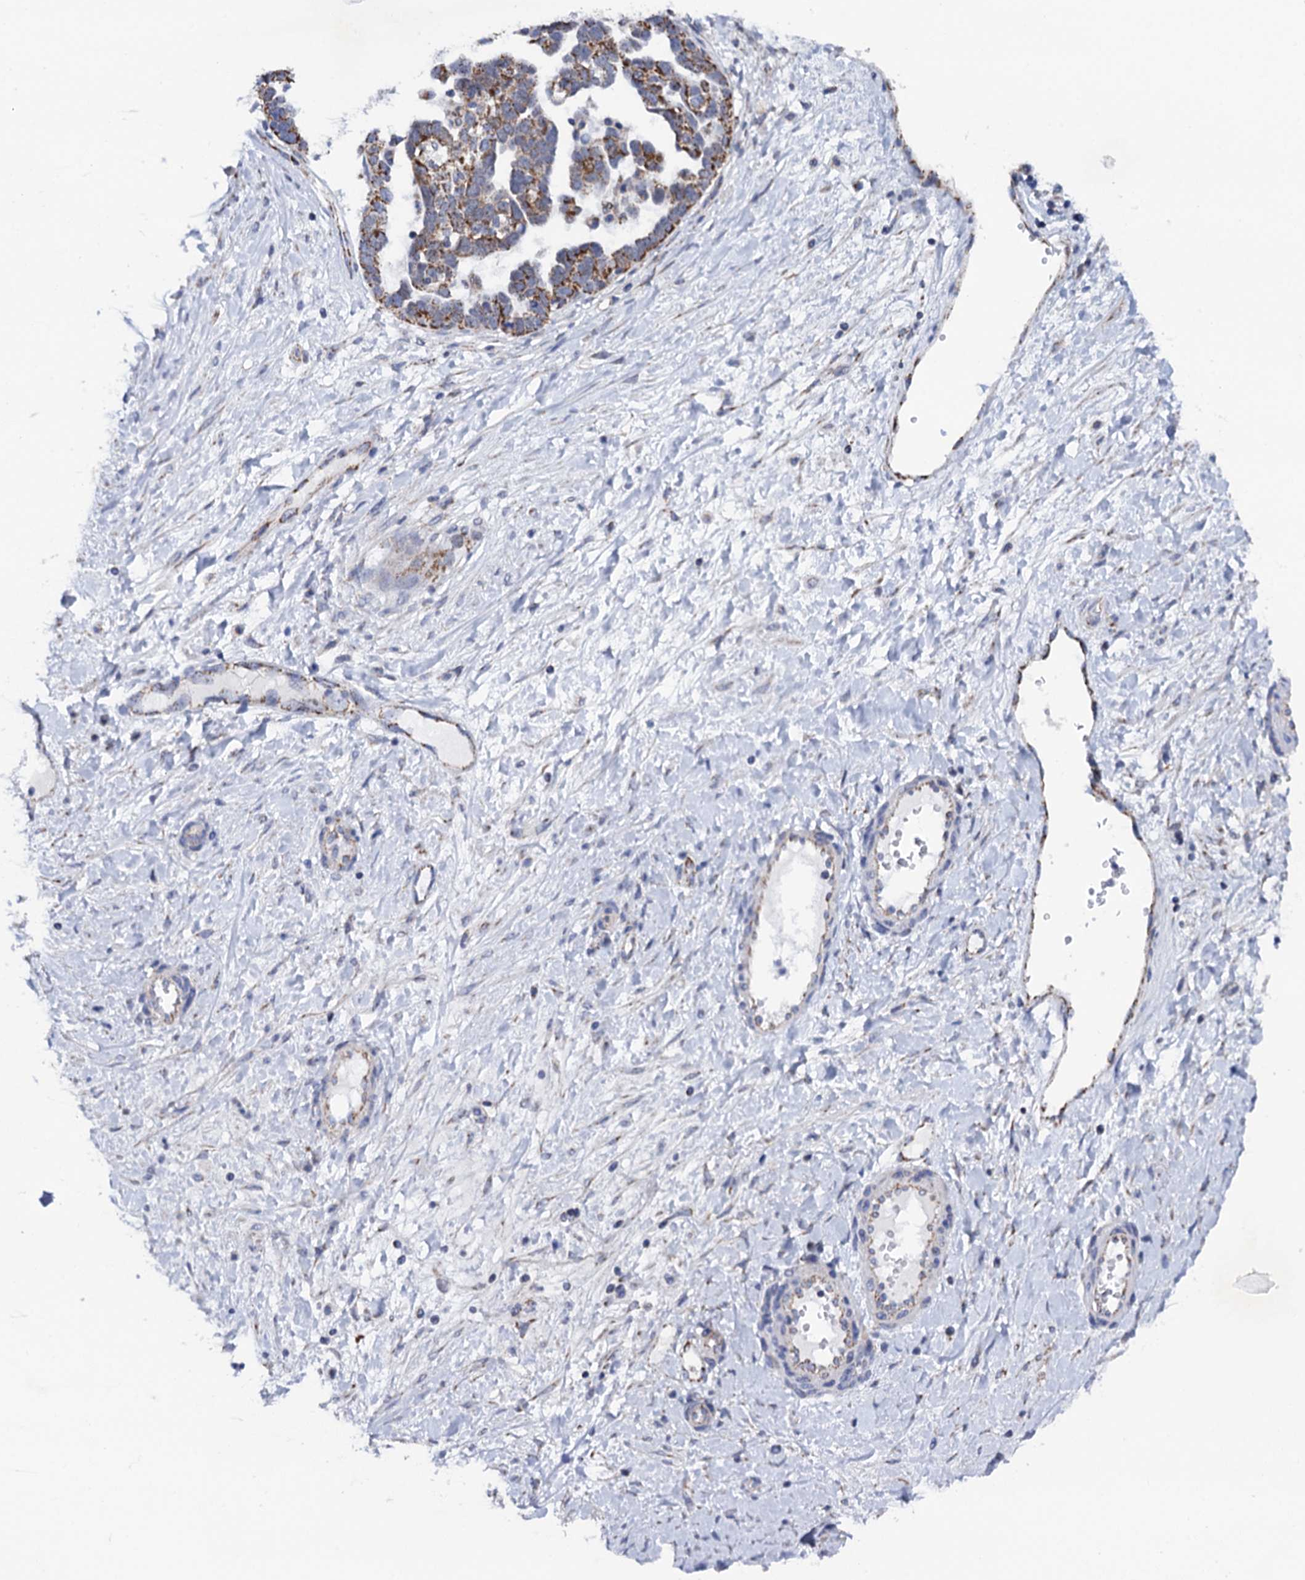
{"staining": {"intensity": "moderate", "quantity": "25%-75%", "location": "cytoplasmic/membranous"}, "tissue": "ovarian cancer", "cell_type": "Tumor cells", "image_type": "cancer", "snomed": [{"axis": "morphology", "description": "Cystadenocarcinoma, serous, NOS"}, {"axis": "topography", "description": "Ovary"}], "caption": "Immunohistochemical staining of ovarian cancer displays medium levels of moderate cytoplasmic/membranous protein staining in about 25%-75% of tumor cells.", "gene": "PTCD3", "patient": {"sex": "female", "age": 54}}